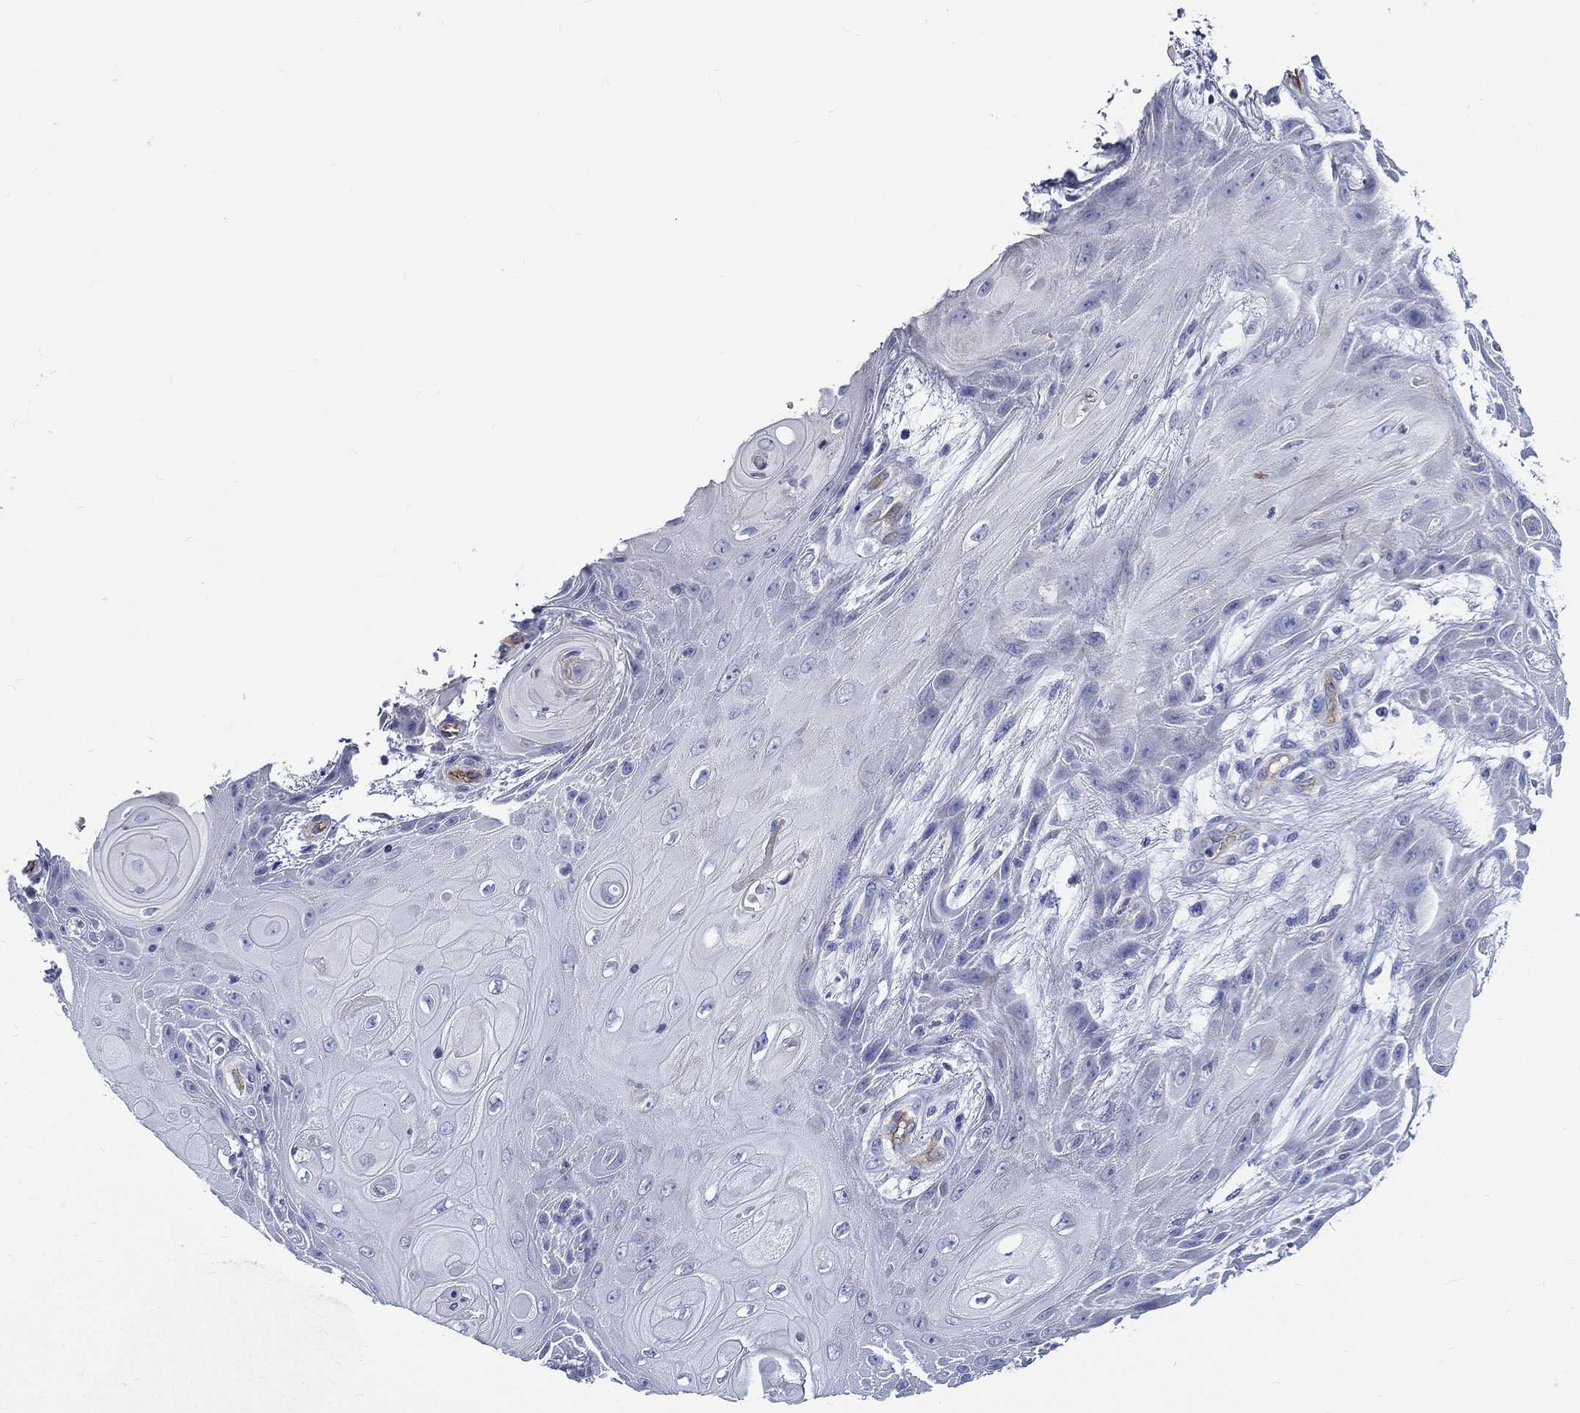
{"staining": {"intensity": "negative", "quantity": "none", "location": "none"}, "tissue": "skin cancer", "cell_type": "Tumor cells", "image_type": "cancer", "snomed": [{"axis": "morphology", "description": "Squamous cell carcinoma, NOS"}, {"axis": "topography", "description": "Skin"}], "caption": "High power microscopy micrograph of an immunohistochemistry photomicrograph of skin squamous cell carcinoma, revealing no significant positivity in tumor cells.", "gene": "NEDD9", "patient": {"sex": "male", "age": 62}}